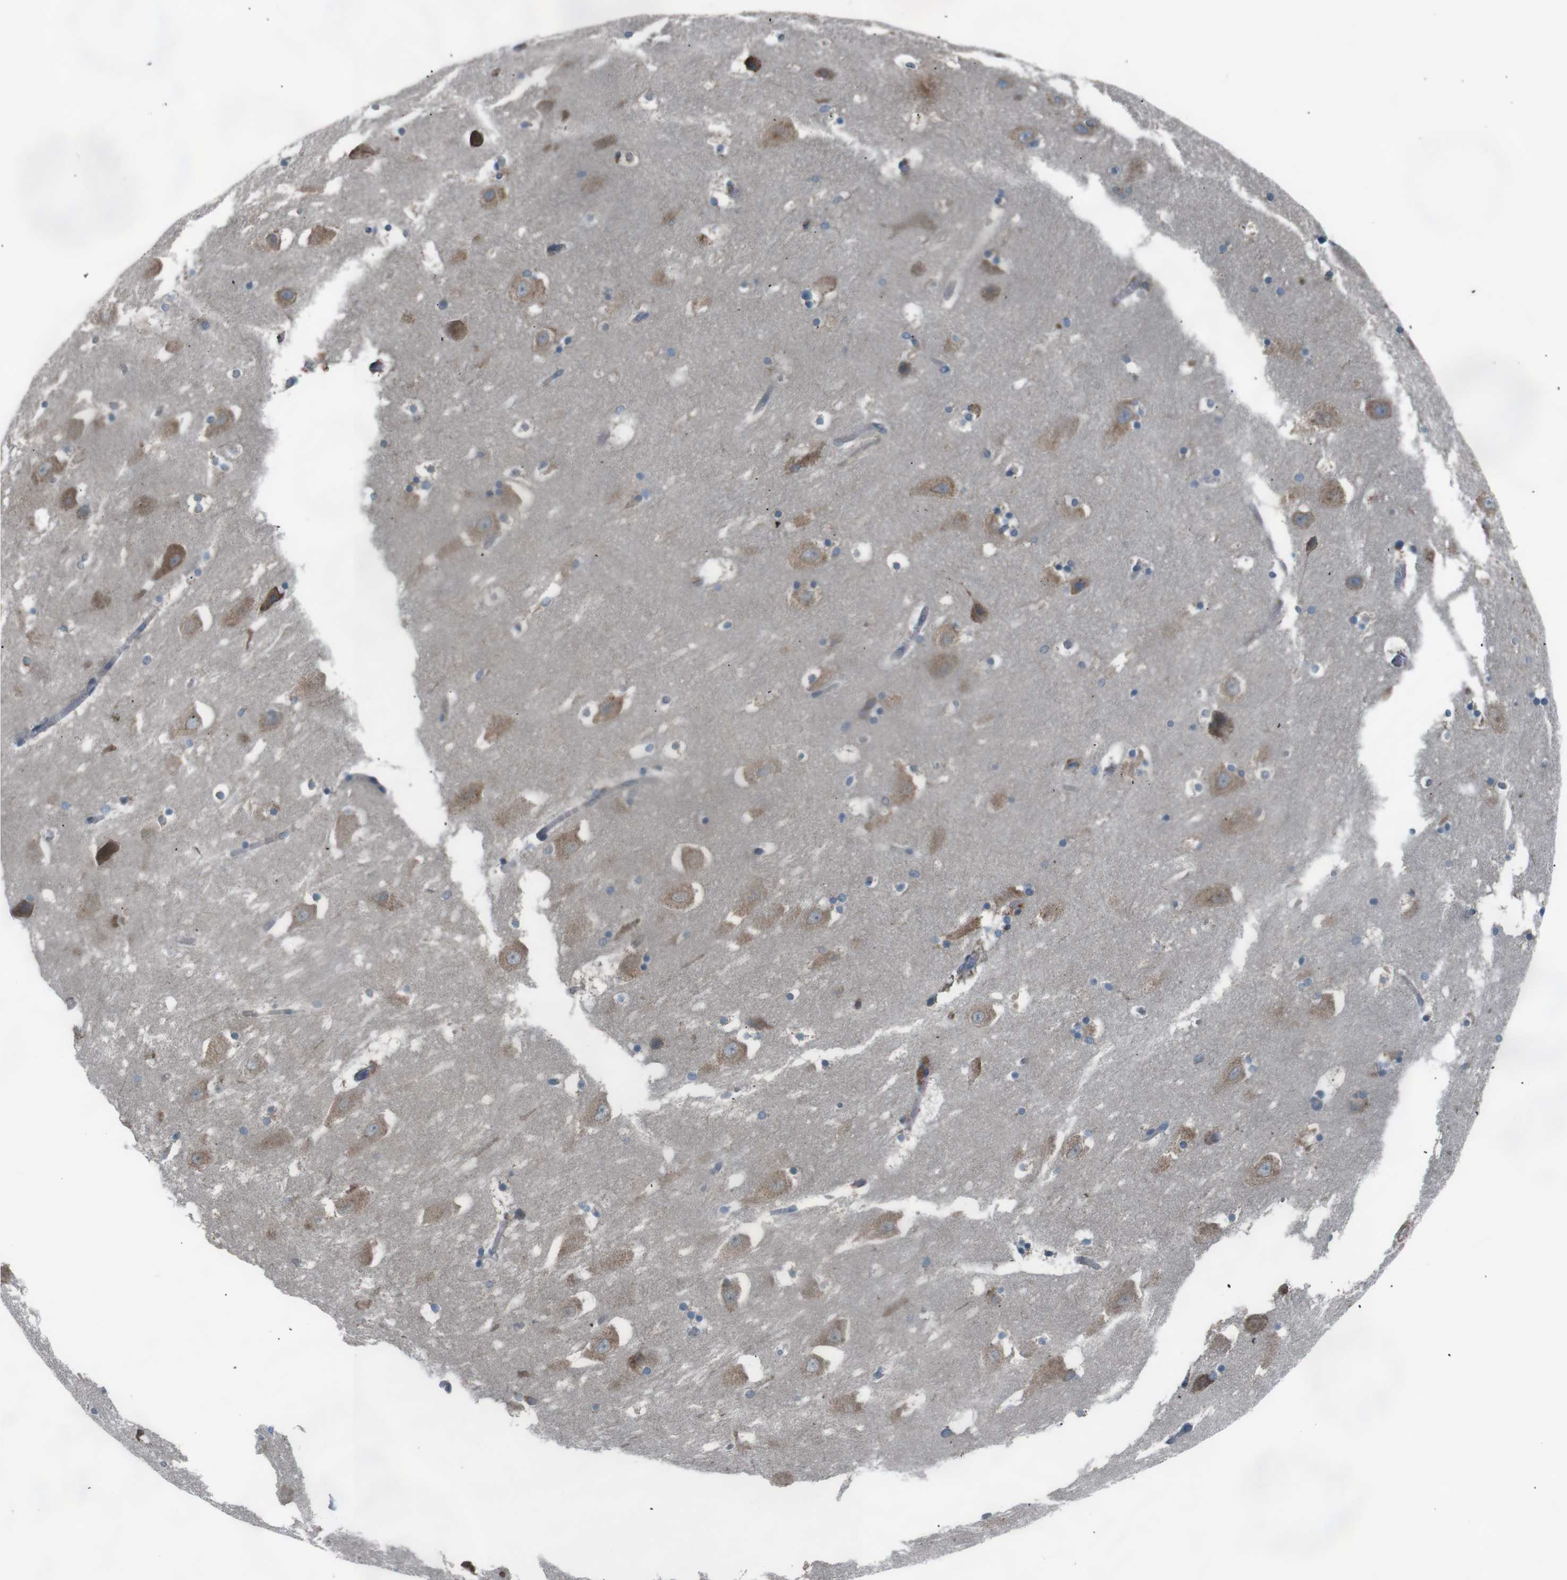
{"staining": {"intensity": "moderate", "quantity": "<25%", "location": "cytoplasmic/membranous"}, "tissue": "hippocampus", "cell_type": "Glial cells", "image_type": "normal", "snomed": [{"axis": "morphology", "description": "Normal tissue, NOS"}, {"axis": "topography", "description": "Hippocampus"}], "caption": "Glial cells show low levels of moderate cytoplasmic/membranous staining in approximately <25% of cells in normal hippocampus.", "gene": "SIGMAR1", "patient": {"sex": "male", "age": 45}}